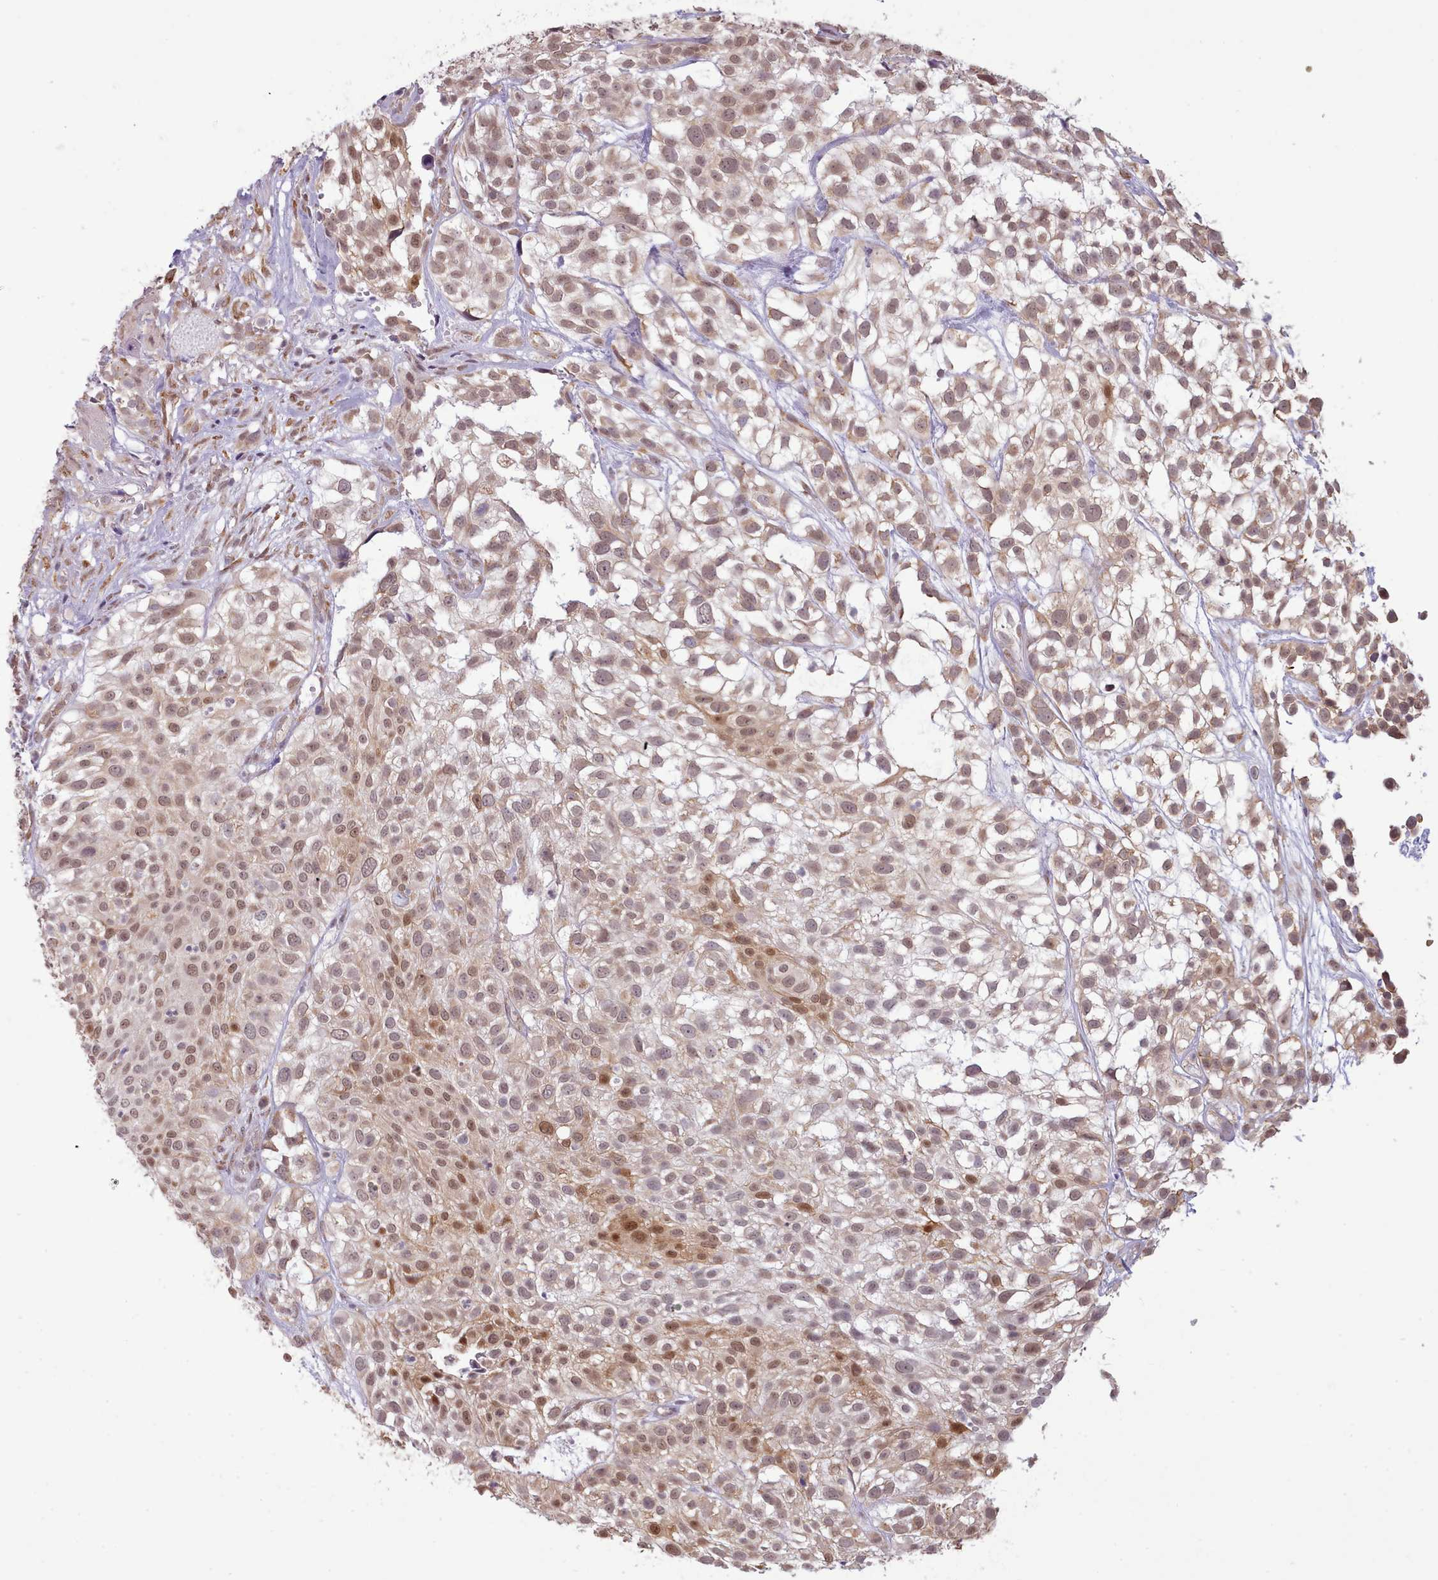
{"staining": {"intensity": "moderate", "quantity": ">75%", "location": "cytoplasmic/membranous,nuclear"}, "tissue": "urothelial cancer", "cell_type": "Tumor cells", "image_type": "cancer", "snomed": [{"axis": "morphology", "description": "Urothelial carcinoma, High grade"}, {"axis": "topography", "description": "Urinary bladder"}], "caption": "Urothelial carcinoma (high-grade) was stained to show a protein in brown. There is medium levels of moderate cytoplasmic/membranous and nuclear expression in approximately >75% of tumor cells.", "gene": "SEC61B", "patient": {"sex": "male", "age": 56}}